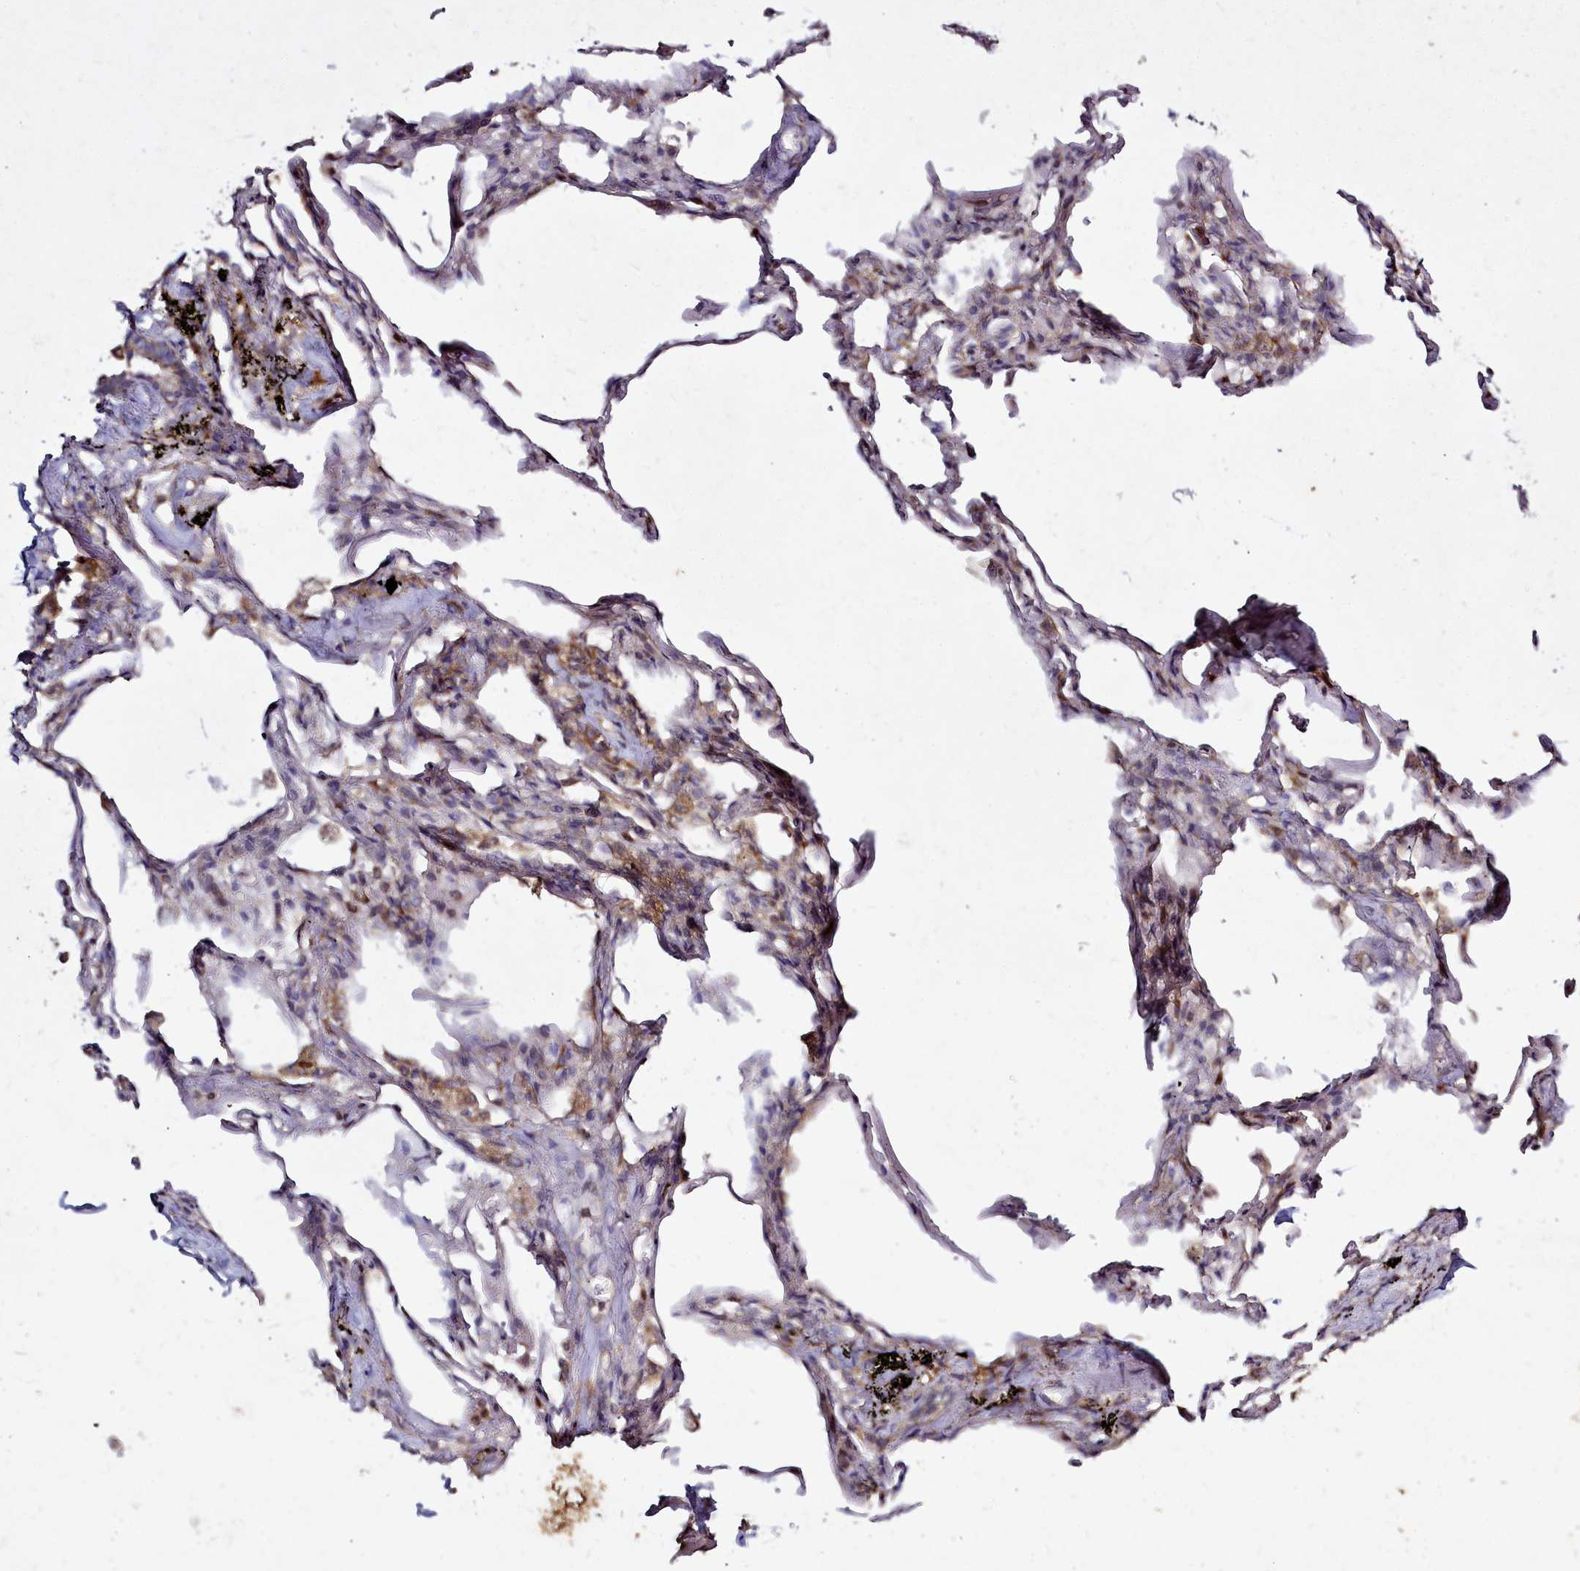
{"staining": {"intensity": "negative", "quantity": "none", "location": "none"}, "tissue": "adipose tissue", "cell_type": "Adipocytes", "image_type": "normal", "snomed": [{"axis": "morphology", "description": "Normal tissue, NOS"}, {"axis": "topography", "description": "Lymph node"}, {"axis": "topography", "description": "Bronchus"}], "caption": "DAB immunohistochemical staining of unremarkable adipose tissue reveals no significant staining in adipocytes. Brightfield microscopy of IHC stained with DAB (brown) and hematoxylin (blue), captured at high magnification.", "gene": "NCKAP1L", "patient": {"sex": "male", "age": 63}}